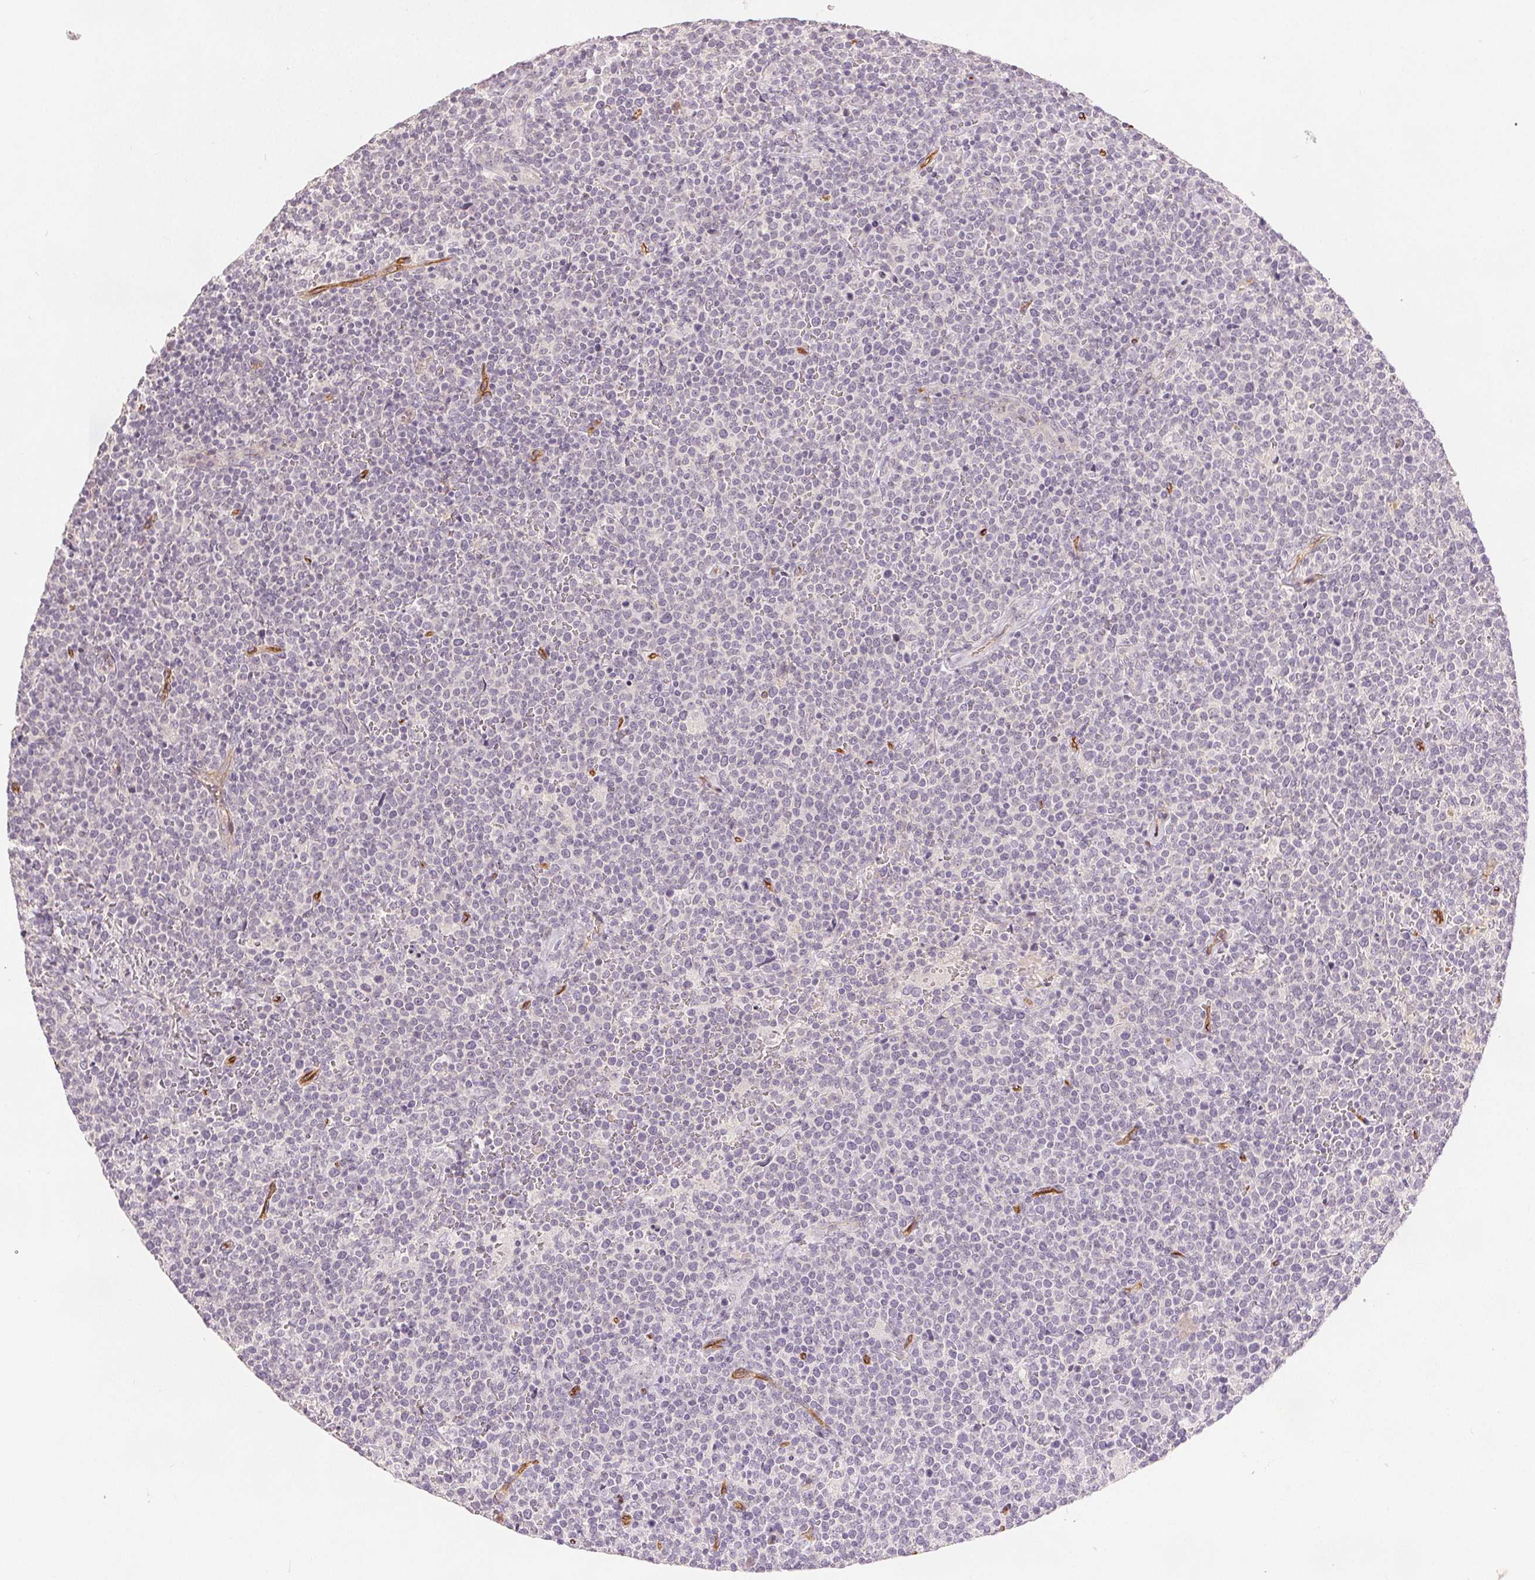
{"staining": {"intensity": "negative", "quantity": "none", "location": "none"}, "tissue": "lymphoma", "cell_type": "Tumor cells", "image_type": "cancer", "snomed": [{"axis": "morphology", "description": "Malignant lymphoma, non-Hodgkin's type, High grade"}, {"axis": "topography", "description": "Lymph node"}], "caption": "Immunohistochemistry histopathology image of lymphoma stained for a protein (brown), which demonstrates no staining in tumor cells.", "gene": "PODXL", "patient": {"sex": "male", "age": 61}}